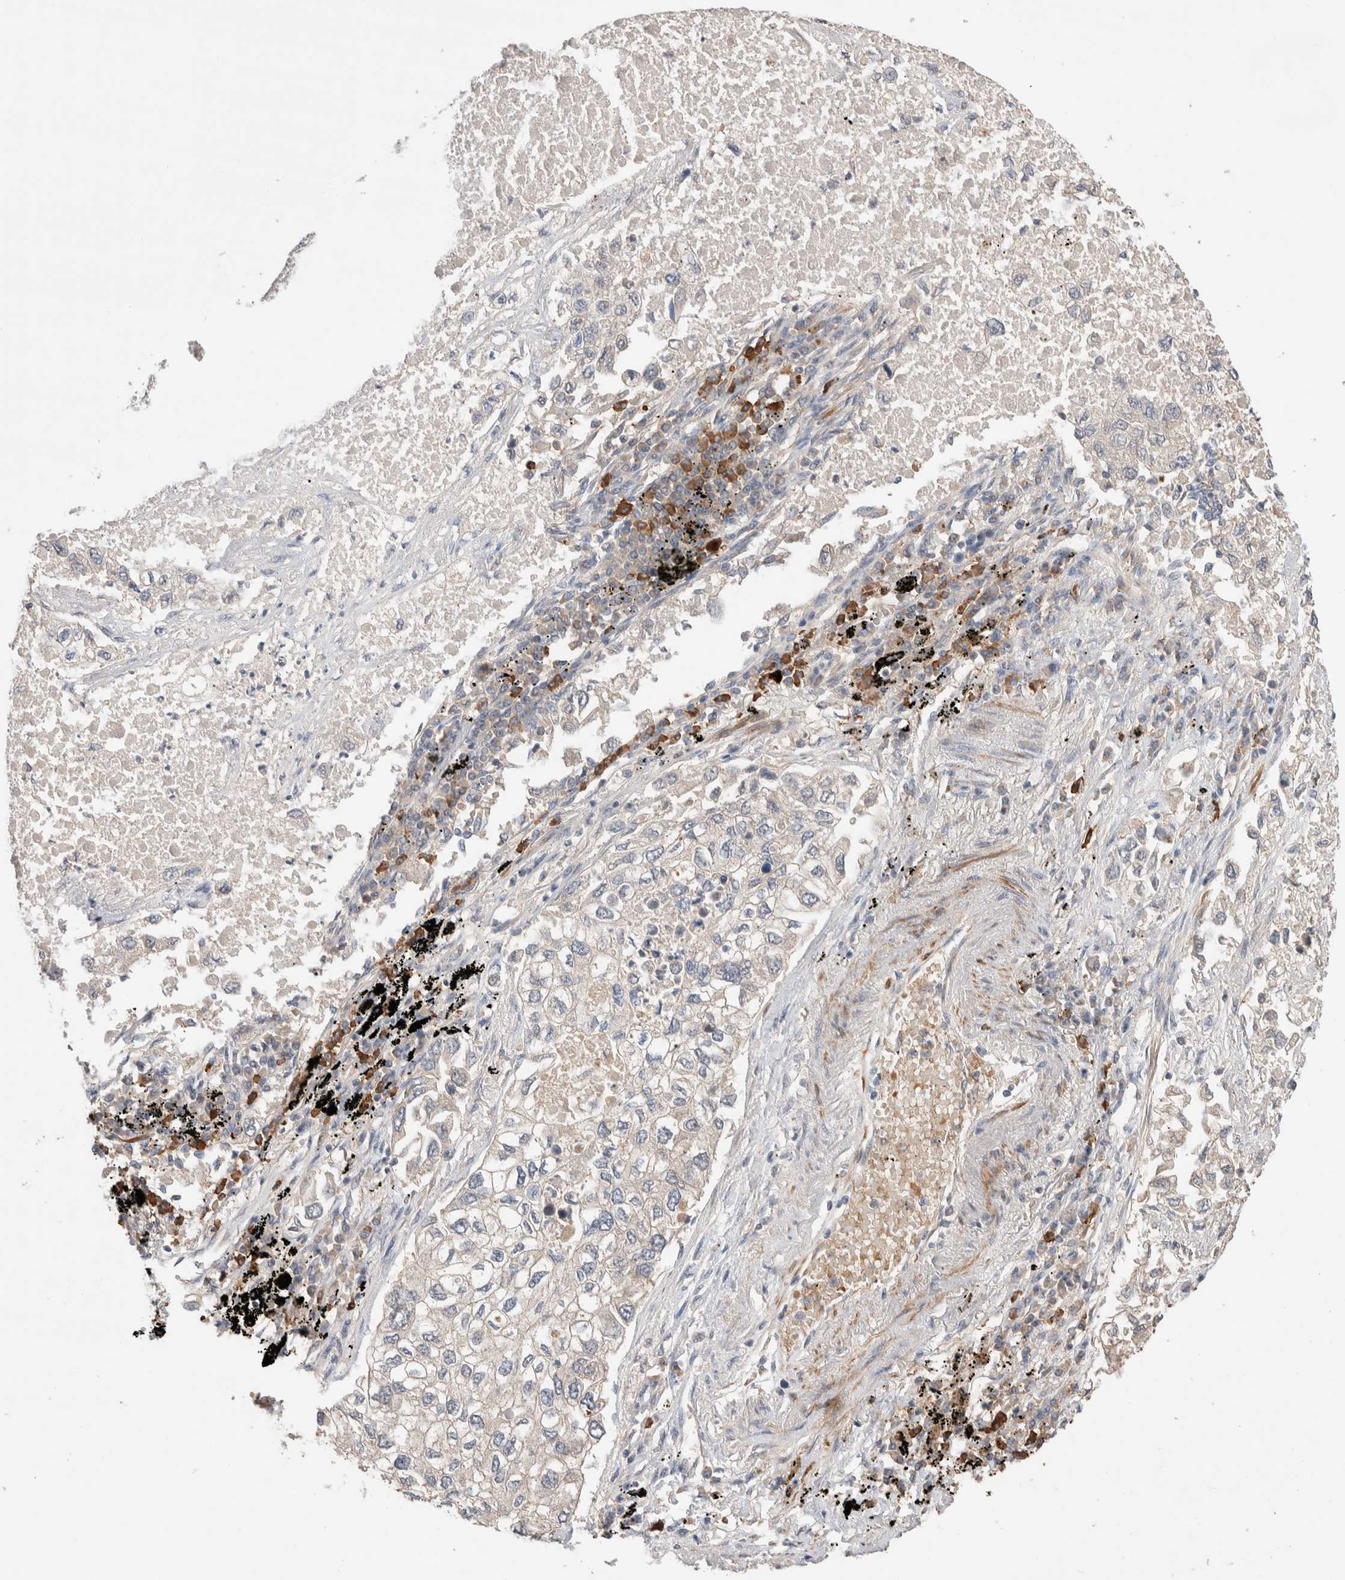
{"staining": {"intensity": "negative", "quantity": "none", "location": "none"}, "tissue": "lung cancer", "cell_type": "Tumor cells", "image_type": "cancer", "snomed": [{"axis": "morphology", "description": "Inflammation, NOS"}, {"axis": "morphology", "description": "Adenocarcinoma, NOS"}, {"axis": "topography", "description": "Lung"}], "caption": "IHC histopathology image of neoplastic tissue: human adenocarcinoma (lung) stained with DAB (3,3'-diaminobenzidine) demonstrates no significant protein positivity in tumor cells.", "gene": "WDR91", "patient": {"sex": "male", "age": 63}}